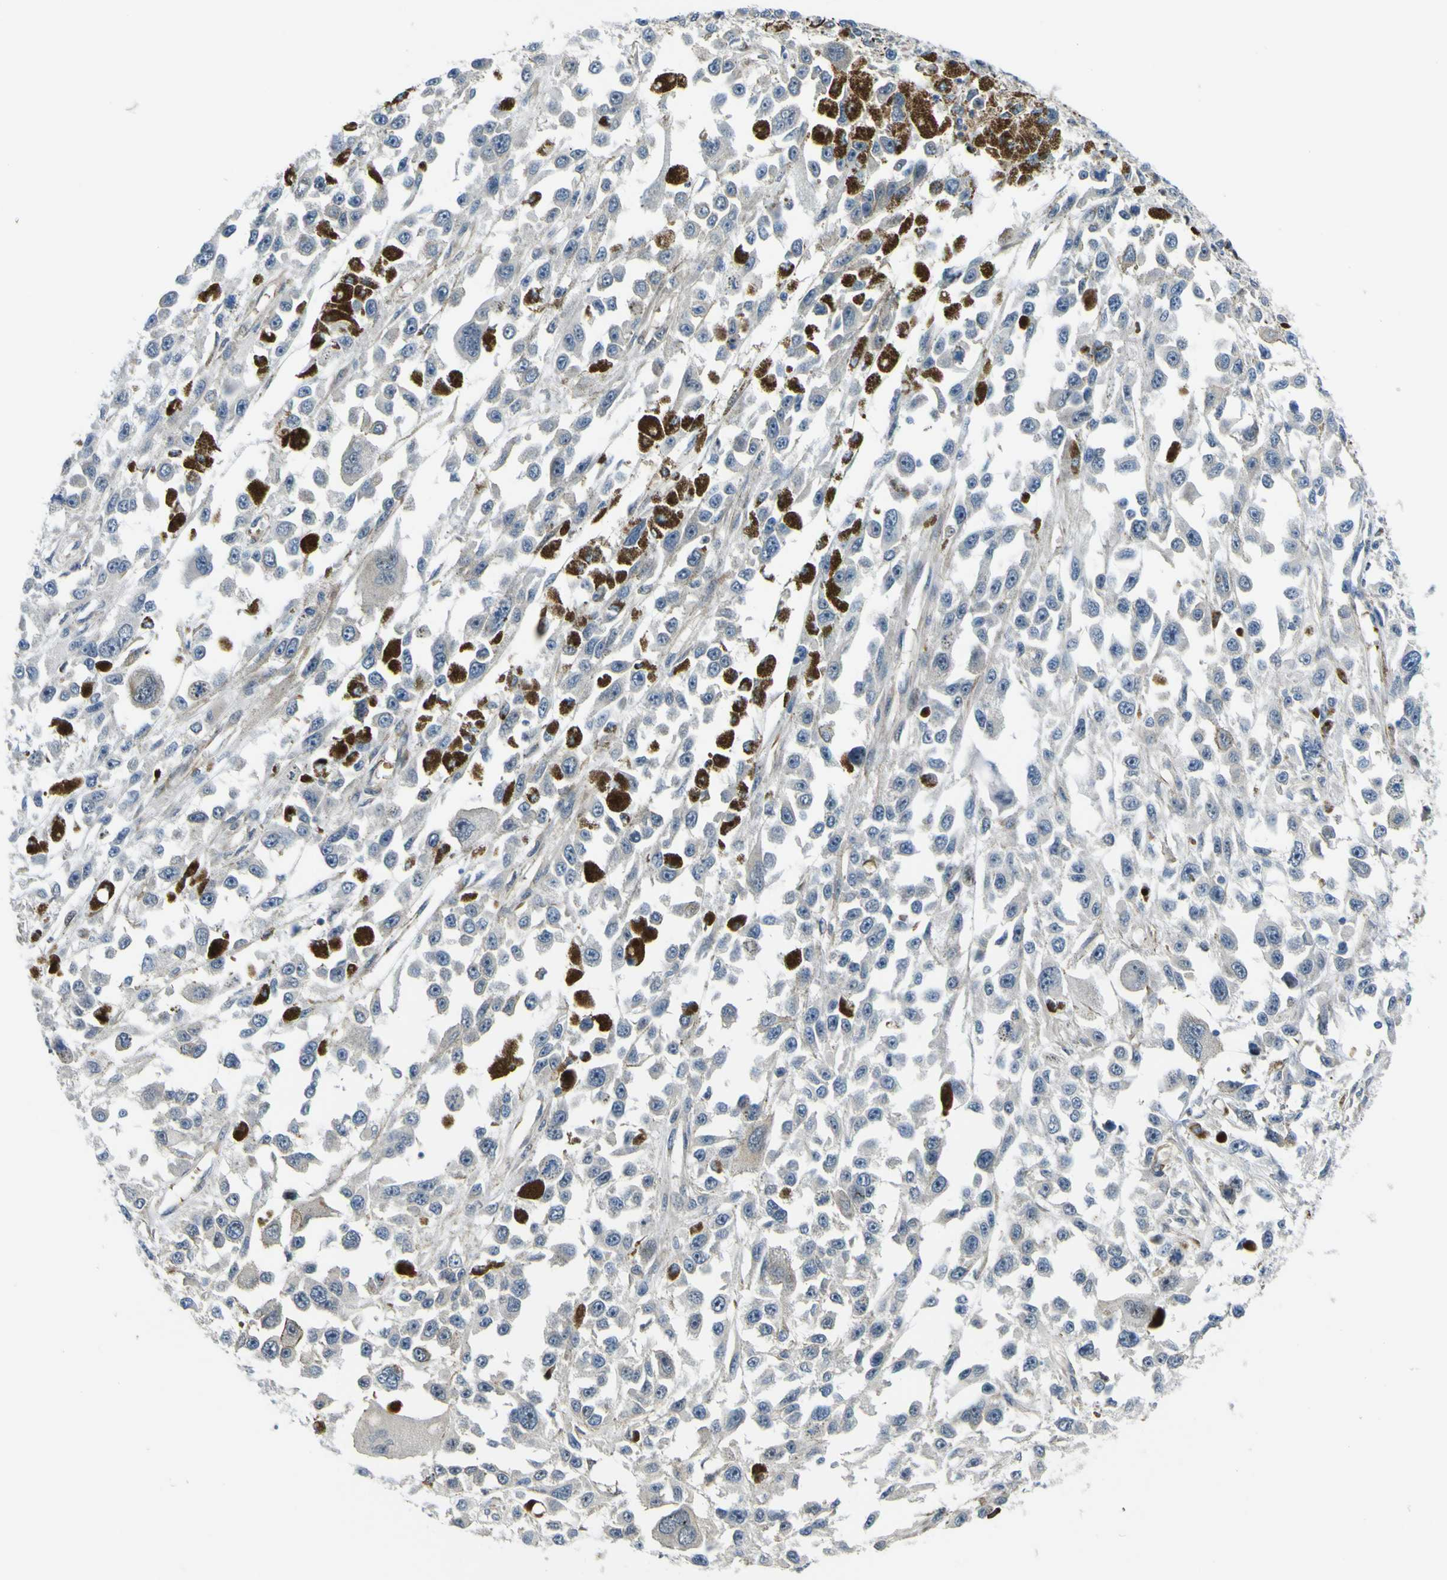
{"staining": {"intensity": "negative", "quantity": "none", "location": "none"}, "tissue": "melanoma", "cell_type": "Tumor cells", "image_type": "cancer", "snomed": [{"axis": "morphology", "description": "Malignant melanoma, Metastatic site"}, {"axis": "topography", "description": "Lymph node"}], "caption": "Immunohistochemistry histopathology image of human malignant melanoma (metastatic site) stained for a protein (brown), which exhibits no expression in tumor cells.", "gene": "KDM7A", "patient": {"sex": "male", "age": 59}}